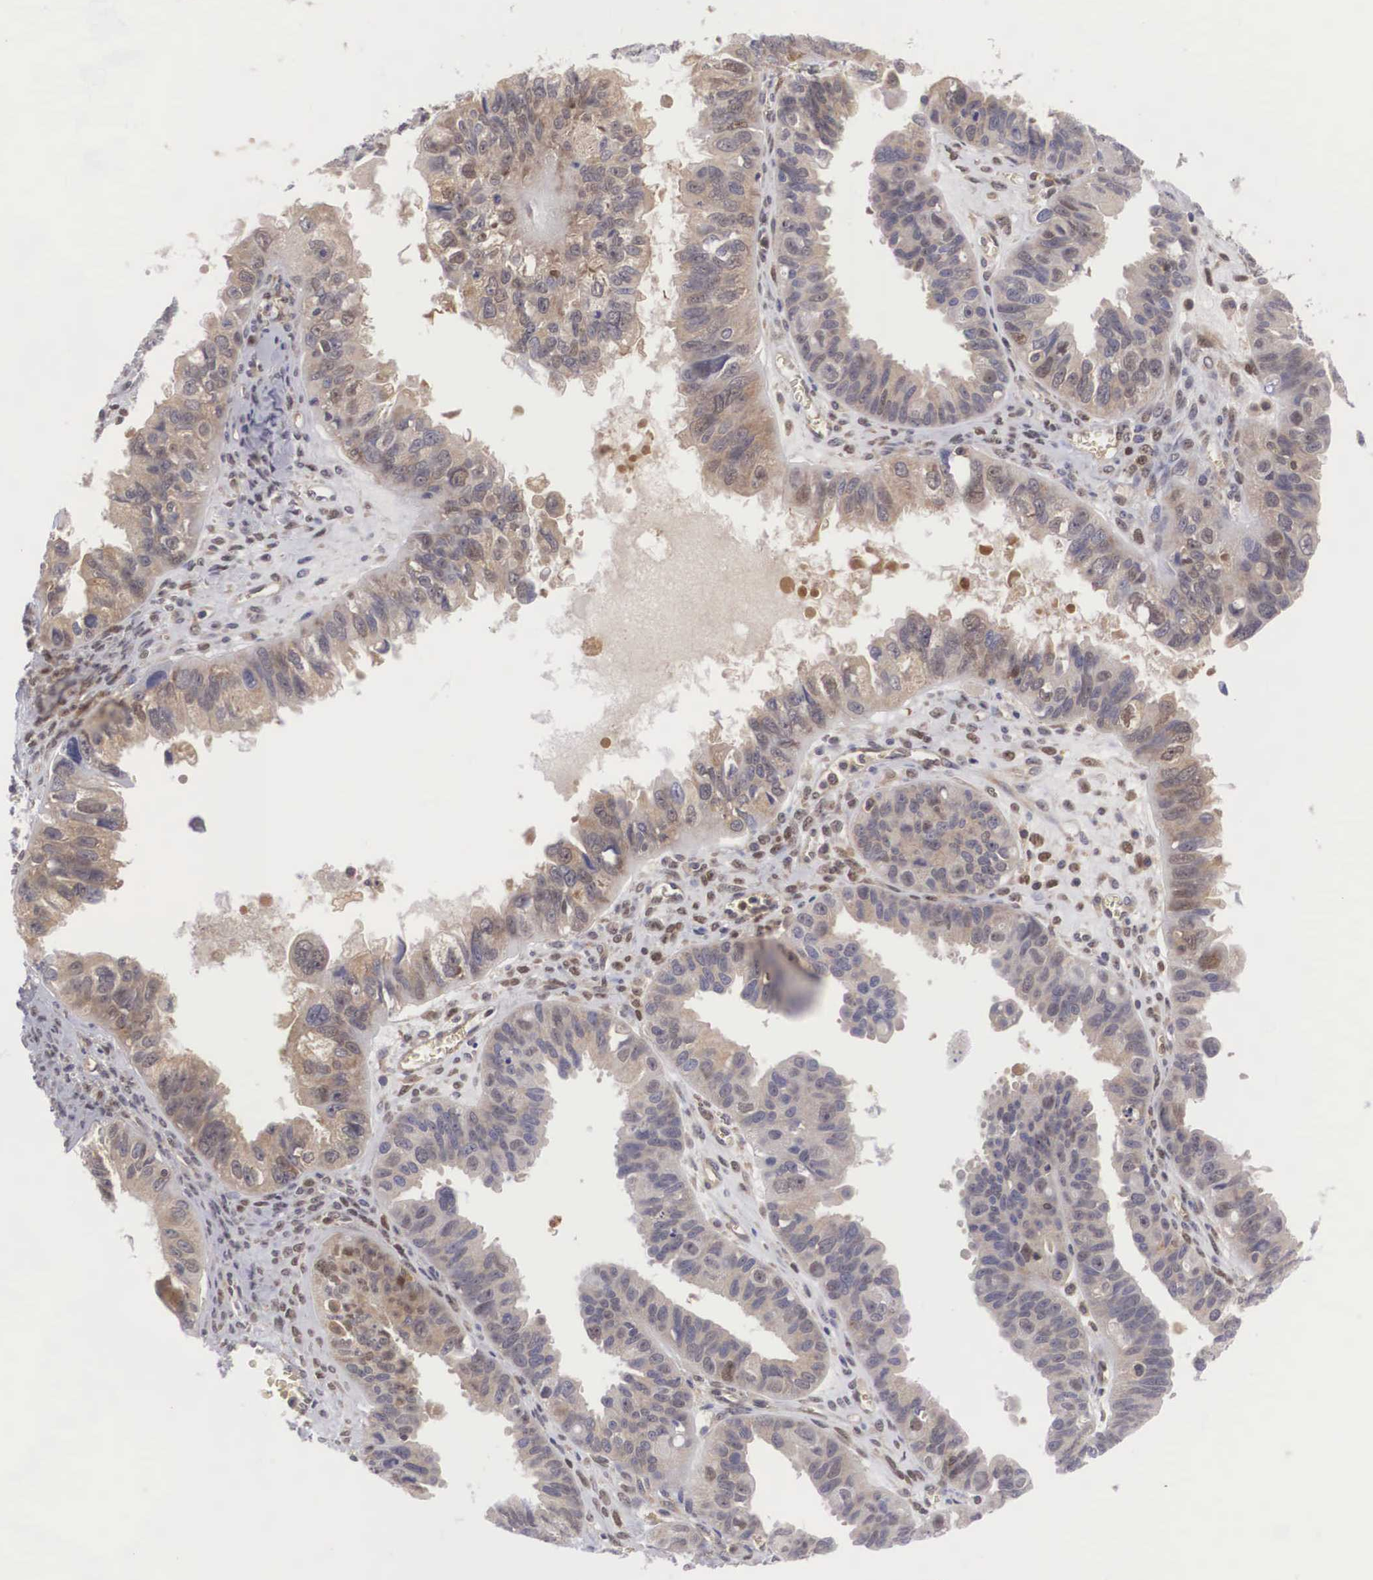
{"staining": {"intensity": "moderate", "quantity": ">75%", "location": "cytoplasmic/membranous,nuclear"}, "tissue": "ovarian cancer", "cell_type": "Tumor cells", "image_type": "cancer", "snomed": [{"axis": "morphology", "description": "Carcinoma, endometroid"}, {"axis": "topography", "description": "Ovary"}], "caption": "There is medium levels of moderate cytoplasmic/membranous and nuclear staining in tumor cells of ovarian cancer, as demonstrated by immunohistochemical staining (brown color).", "gene": "ADSL", "patient": {"sex": "female", "age": 85}}